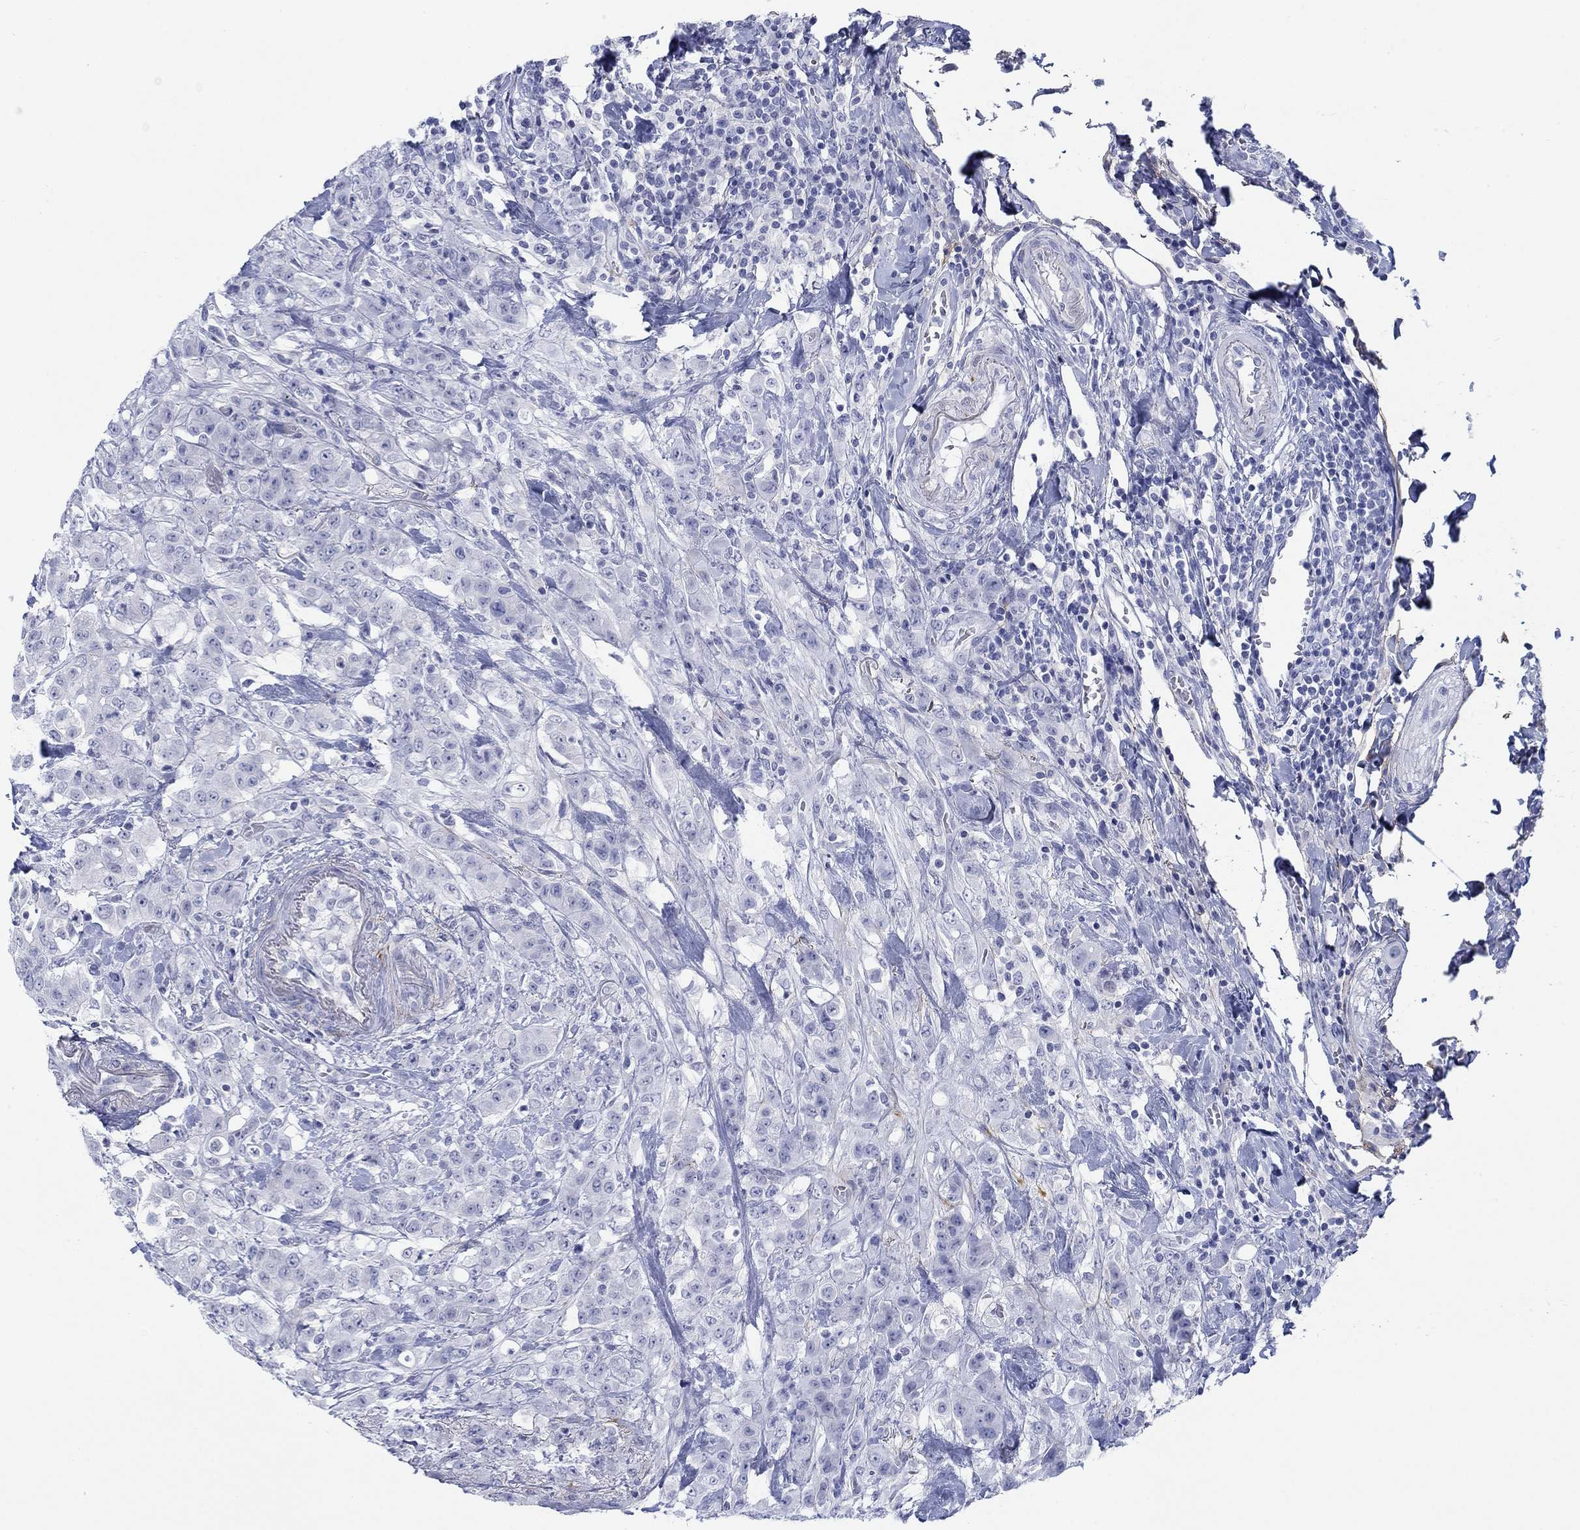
{"staining": {"intensity": "negative", "quantity": "none", "location": "none"}, "tissue": "colorectal cancer", "cell_type": "Tumor cells", "image_type": "cancer", "snomed": [{"axis": "morphology", "description": "Adenocarcinoma, NOS"}, {"axis": "topography", "description": "Colon"}], "caption": "An image of colorectal cancer stained for a protein displays no brown staining in tumor cells.", "gene": "PDYN", "patient": {"sex": "female", "age": 69}}